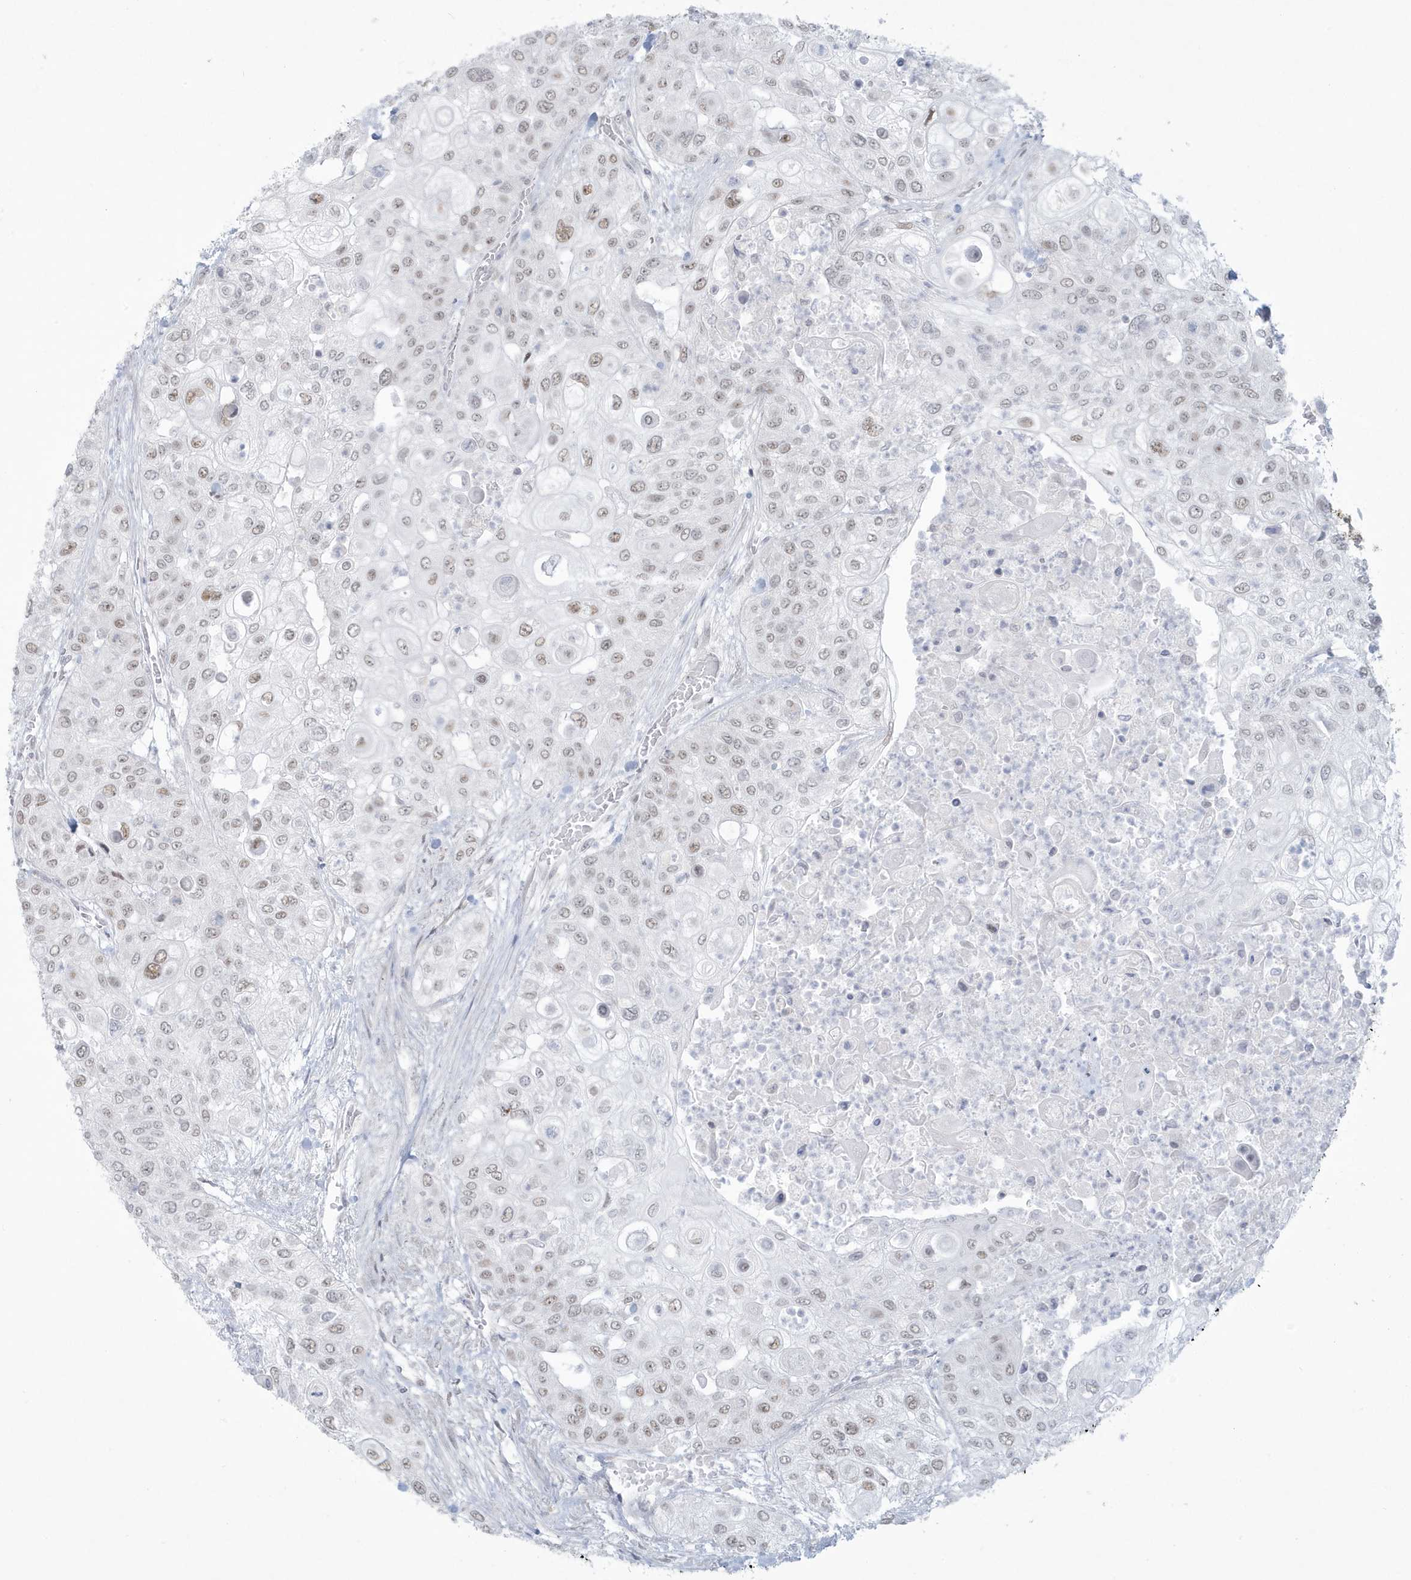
{"staining": {"intensity": "weak", "quantity": "25%-75%", "location": "nuclear"}, "tissue": "urothelial cancer", "cell_type": "Tumor cells", "image_type": "cancer", "snomed": [{"axis": "morphology", "description": "Urothelial carcinoma, High grade"}, {"axis": "topography", "description": "Urinary bladder"}], "caption": "Urothelial cancer tissue displays weak nuclear expression in approximately 25%-75% of tumor cells, visualized by immunohistochemistry.", "gene": "HERC6", "patient": {"sex": "female", "age": 79}}